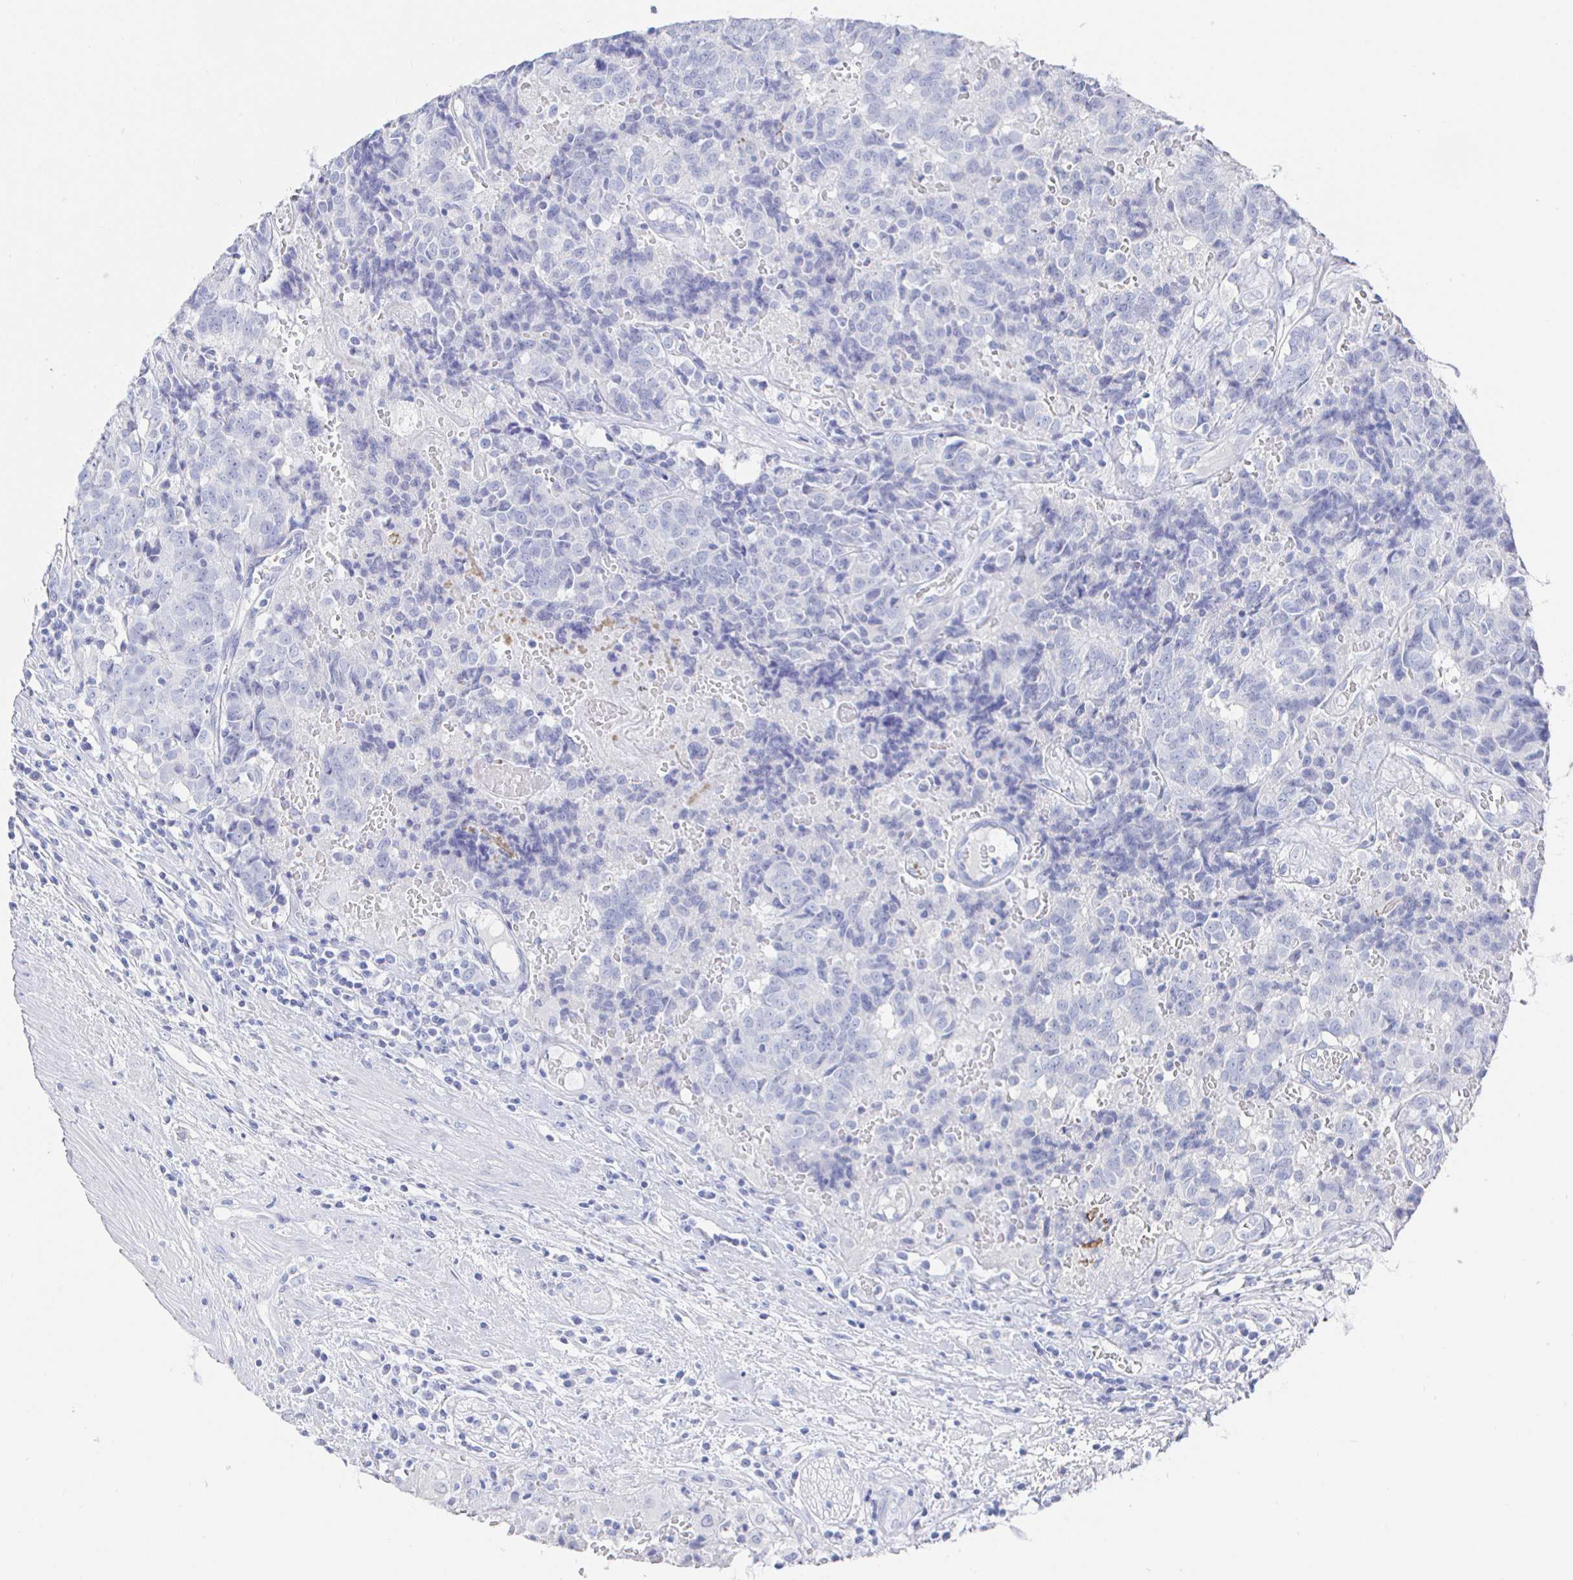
{"staining": {"intensity": "negative", "quantity": "none", "location": "none"}, "tissue": "prostate cancer", "cell_type": "Tumor cells", "image_type": "cancer", "snomed": [{"axis": "morphology", "description": "Adenocarcinoma, High grade"}, {"axis": "topography", "description": "Prostate and seminal vesicle, NOS"}], "caption": "The photomicrograph exhibits no significant staining in tumor cells of prostate high-grade adenocarcinoma. (Immunohistochemistry (ihc), brightfield microscopy, high magnification).", "gene": "CLCA1", "patient": {"sex": "male", "age": 60}}